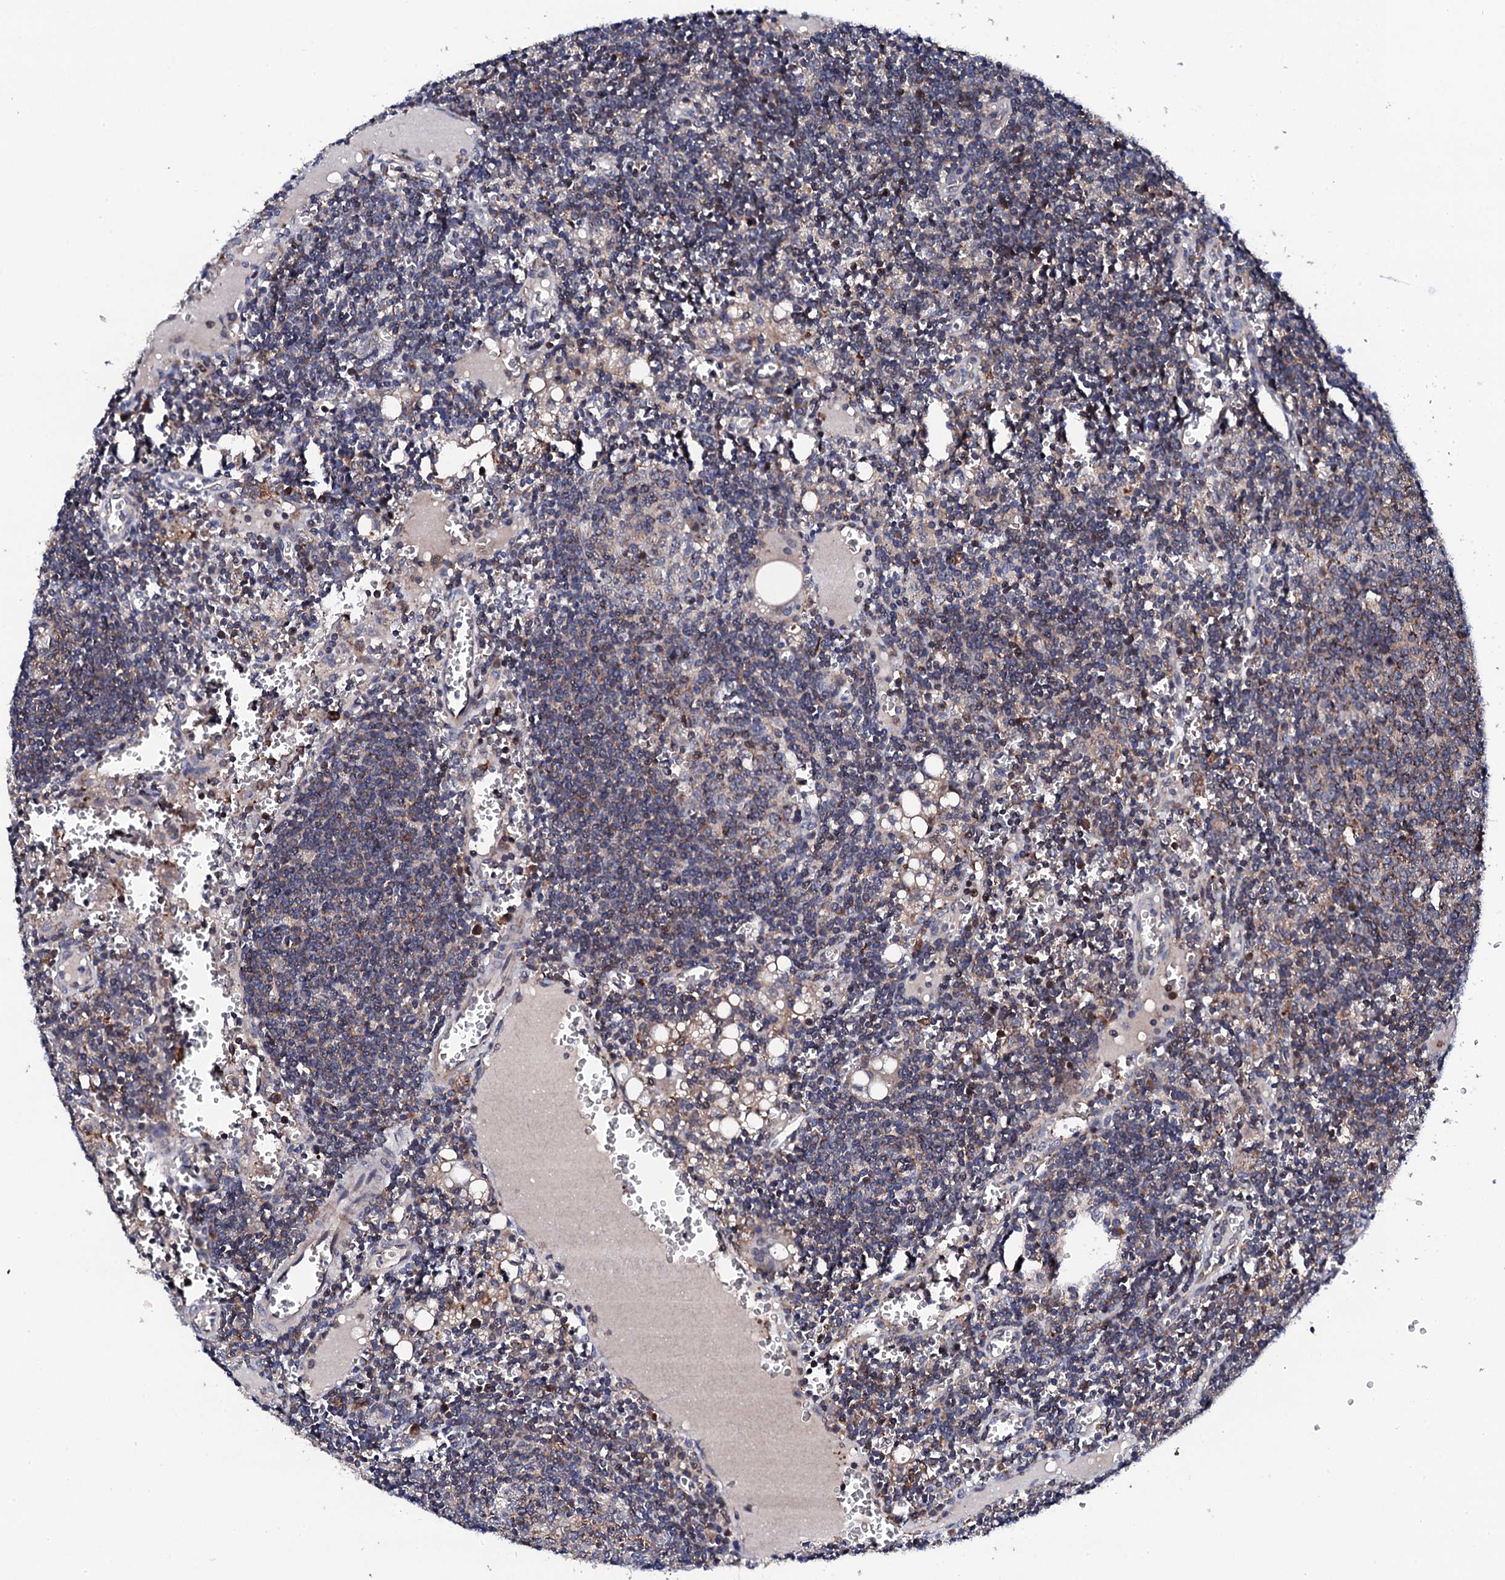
{"staining": {"intensity": "moderate", "quantity": "<25%", "location": "cytoplasmic/membranous"}, "tissue": "lymph node", "cell_type": "Germinal center cells", "image_type": "normal", "snomed": [{"axis": "morphology", "description": "Normal tissue, NOS"}, {"axis": "topography", "description": "Lymph node"}], "caption": "Immunohistochemistry (IHC) (DAB) staining of unremarkable lymph node demonstrates moderate cytoplasmic/membranous protein expression in approximately <25% of germinal center cells.", "gene": "COG4", "patient": {"sex": "female", "age": 73}}